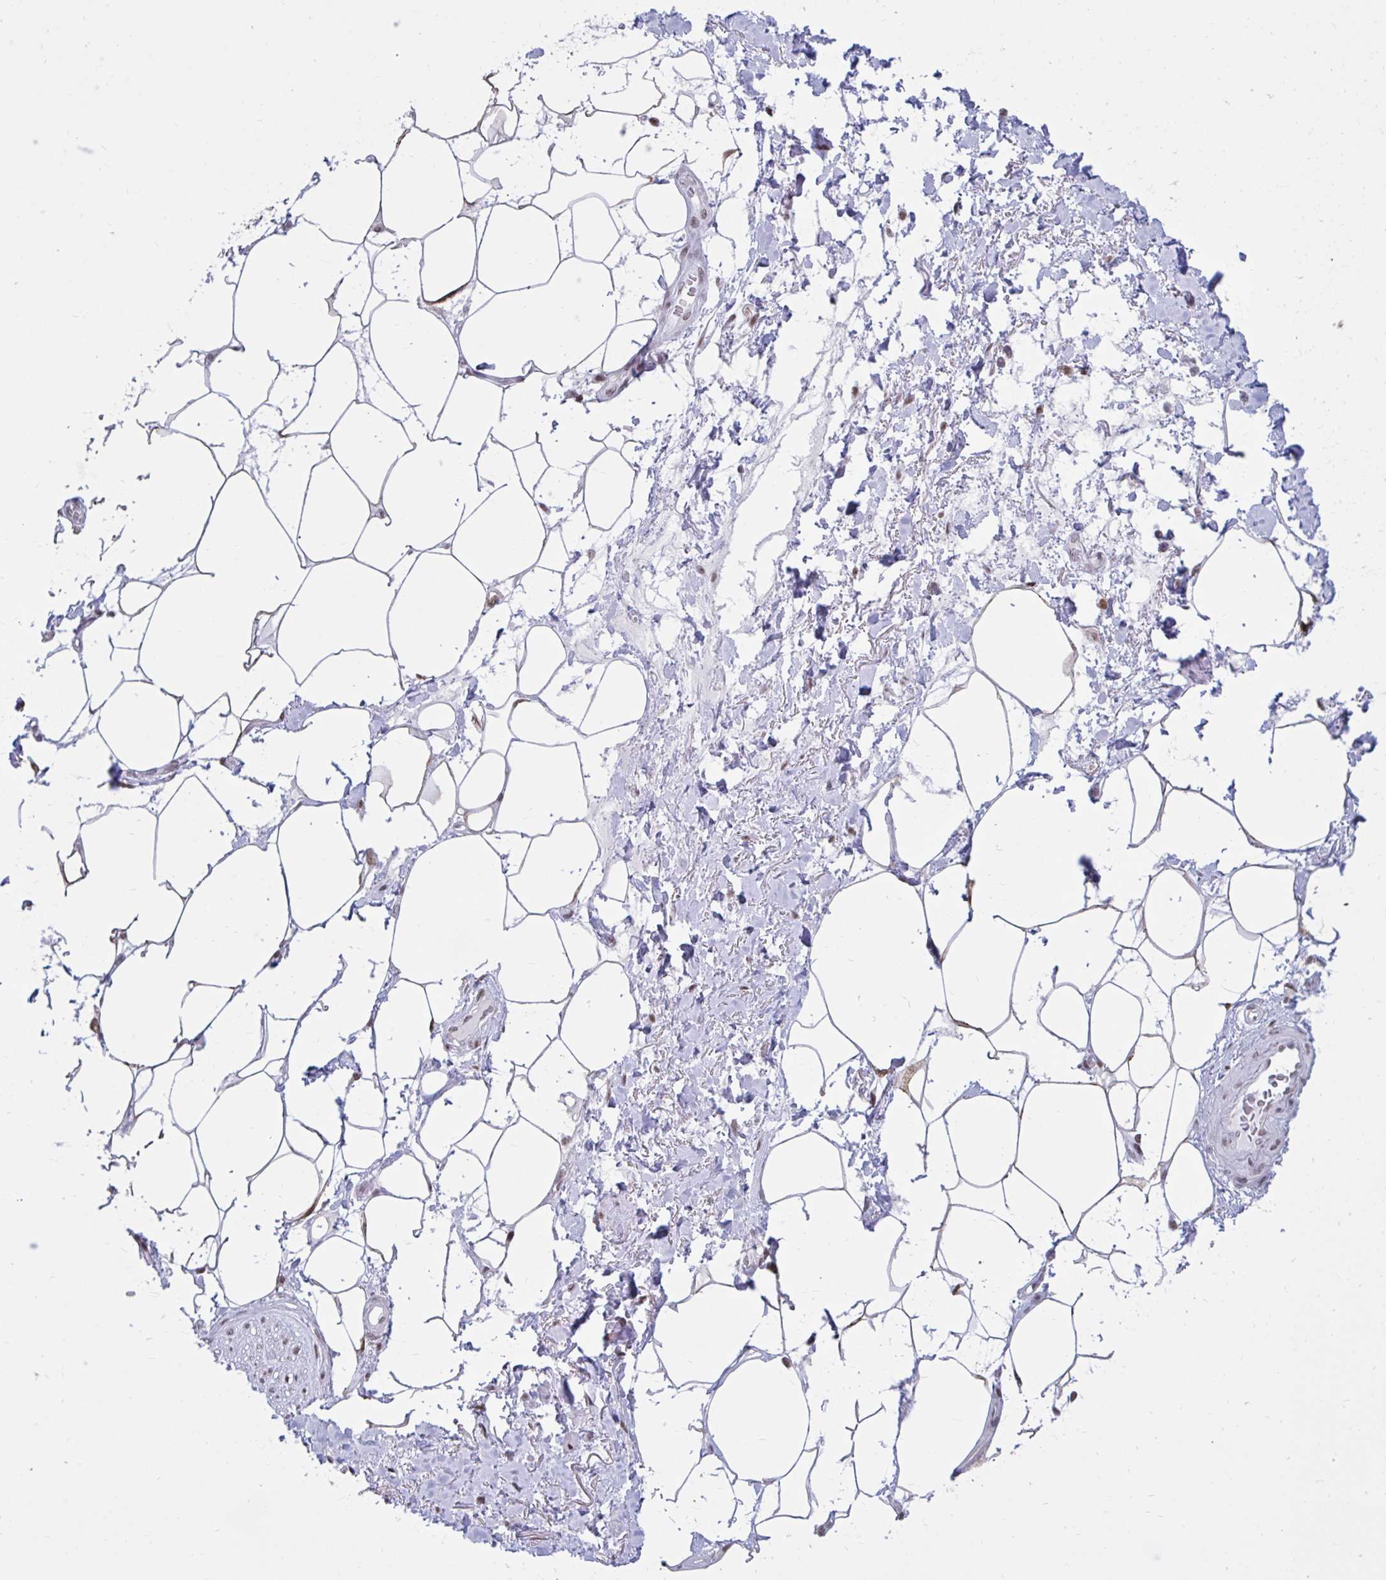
{"staining": {"intensity": "weak", "quantity": "<25%", "location": "nuclear"}, "tissue": "adipose tissue", "cell_type": "Adipocytes", "image_type": "normal", "snomed": [{"axis": "morphology", "description": "Normal tissue, NOS"}, {"axis": "topography", "description": "Vagina"}, {"axis": "topography", "description": "Peripheral nerve tissue"}], "caption": "Protein analysis of unremarkable adipose tissue demonstrates no significant positivity in adipocytes.", "gene": "PHF10", "patient": {"sex": "female", "age": 71}}